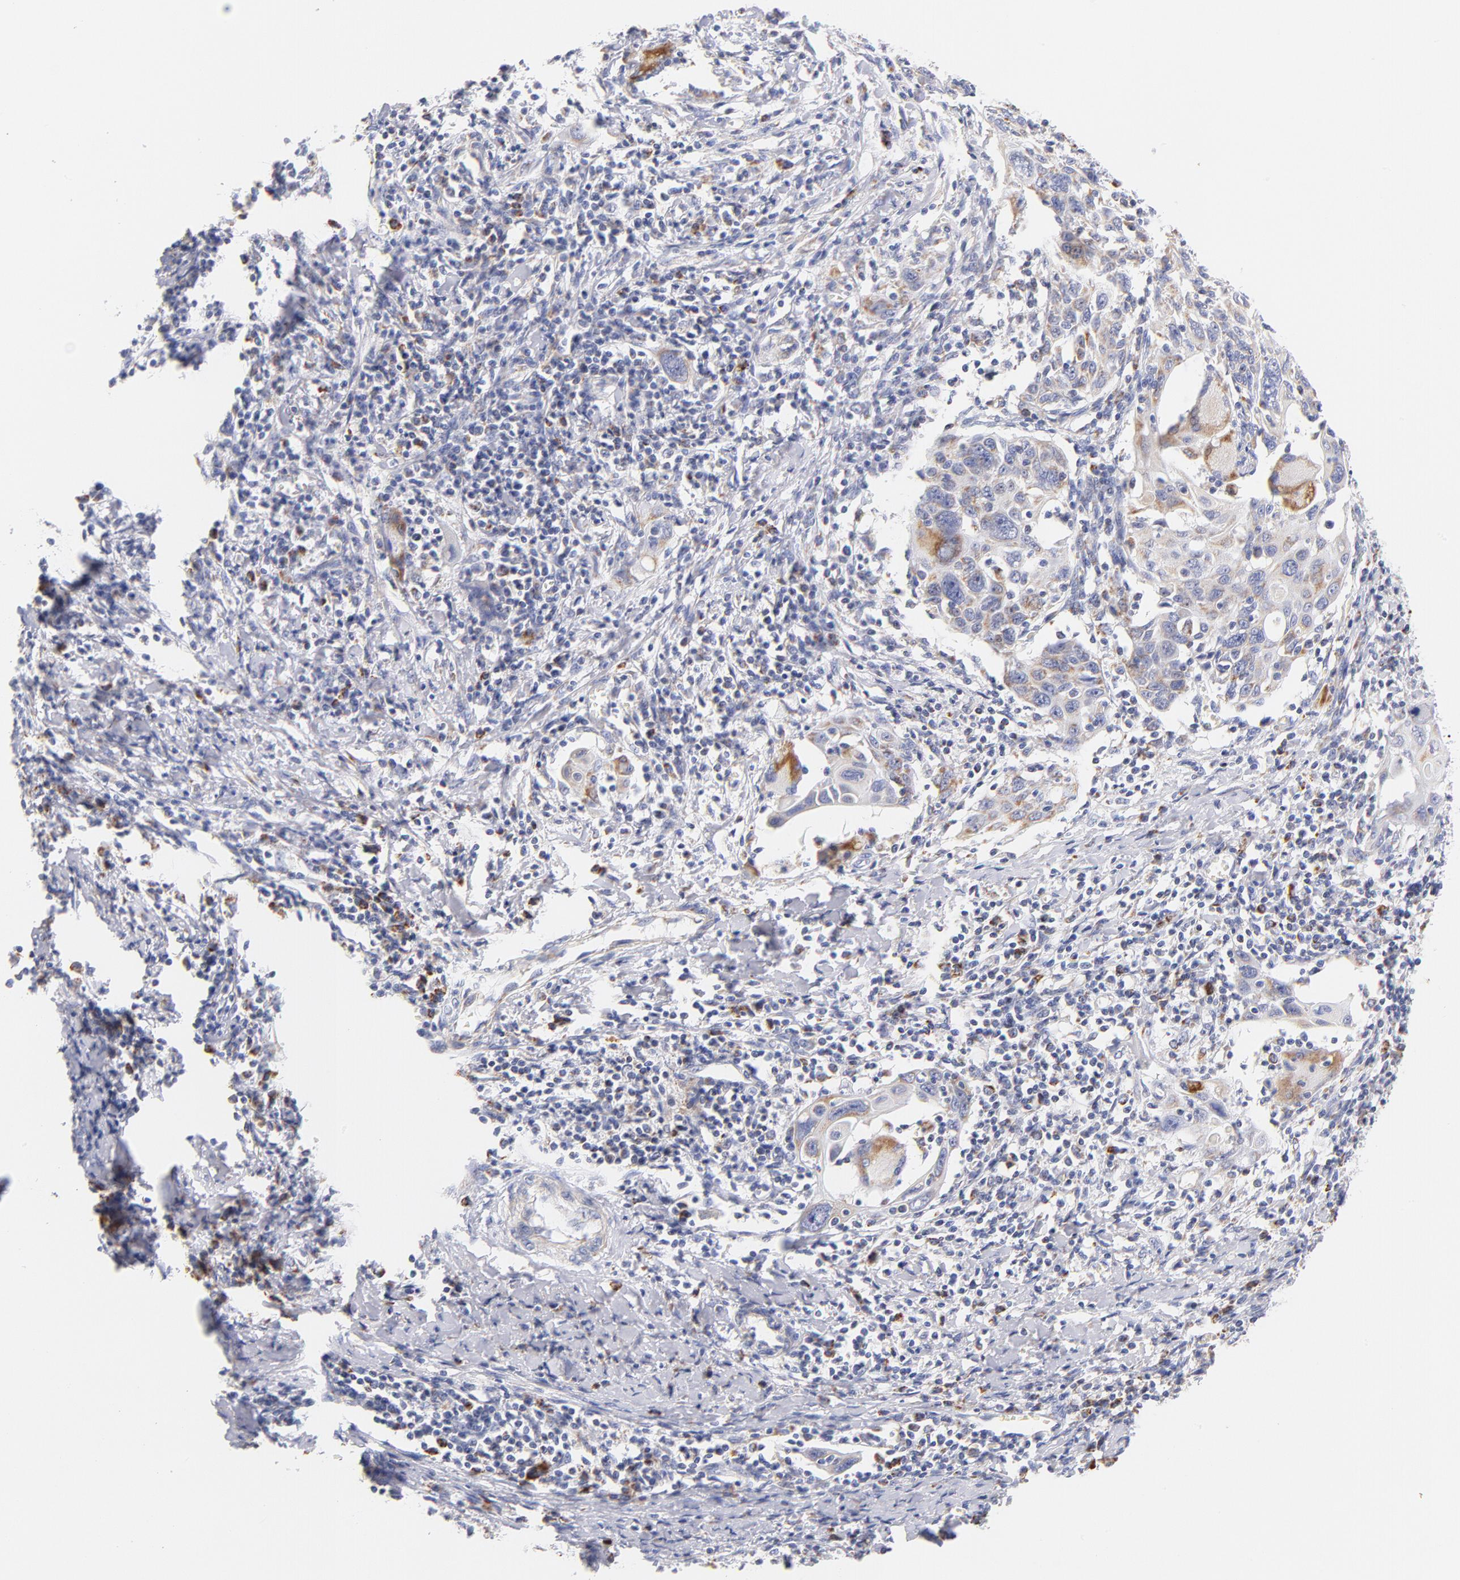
{"staining": {"intensity": "weak", "quantity": ">75%", "location": "cytoplasmic/membranous"}, "tissue": "cervical cancer", "cell_type": "Tumor cells", "image_type": "cancer", "snomed": [{"axis": "morphology", "description": "Squamous cell carcinoma, NOS"}, {"axis": "topography", "description": "Cervix"}], "caption": "An IHC image of neoplastic tissue is shown. Protein staining in brown highlights weak cytoplasmic/membranous positivity in cervical squamous cell carcinoma within tumor cells.", "gene": "AIFM1", "patient": {"sex": "female", "age": 54}}